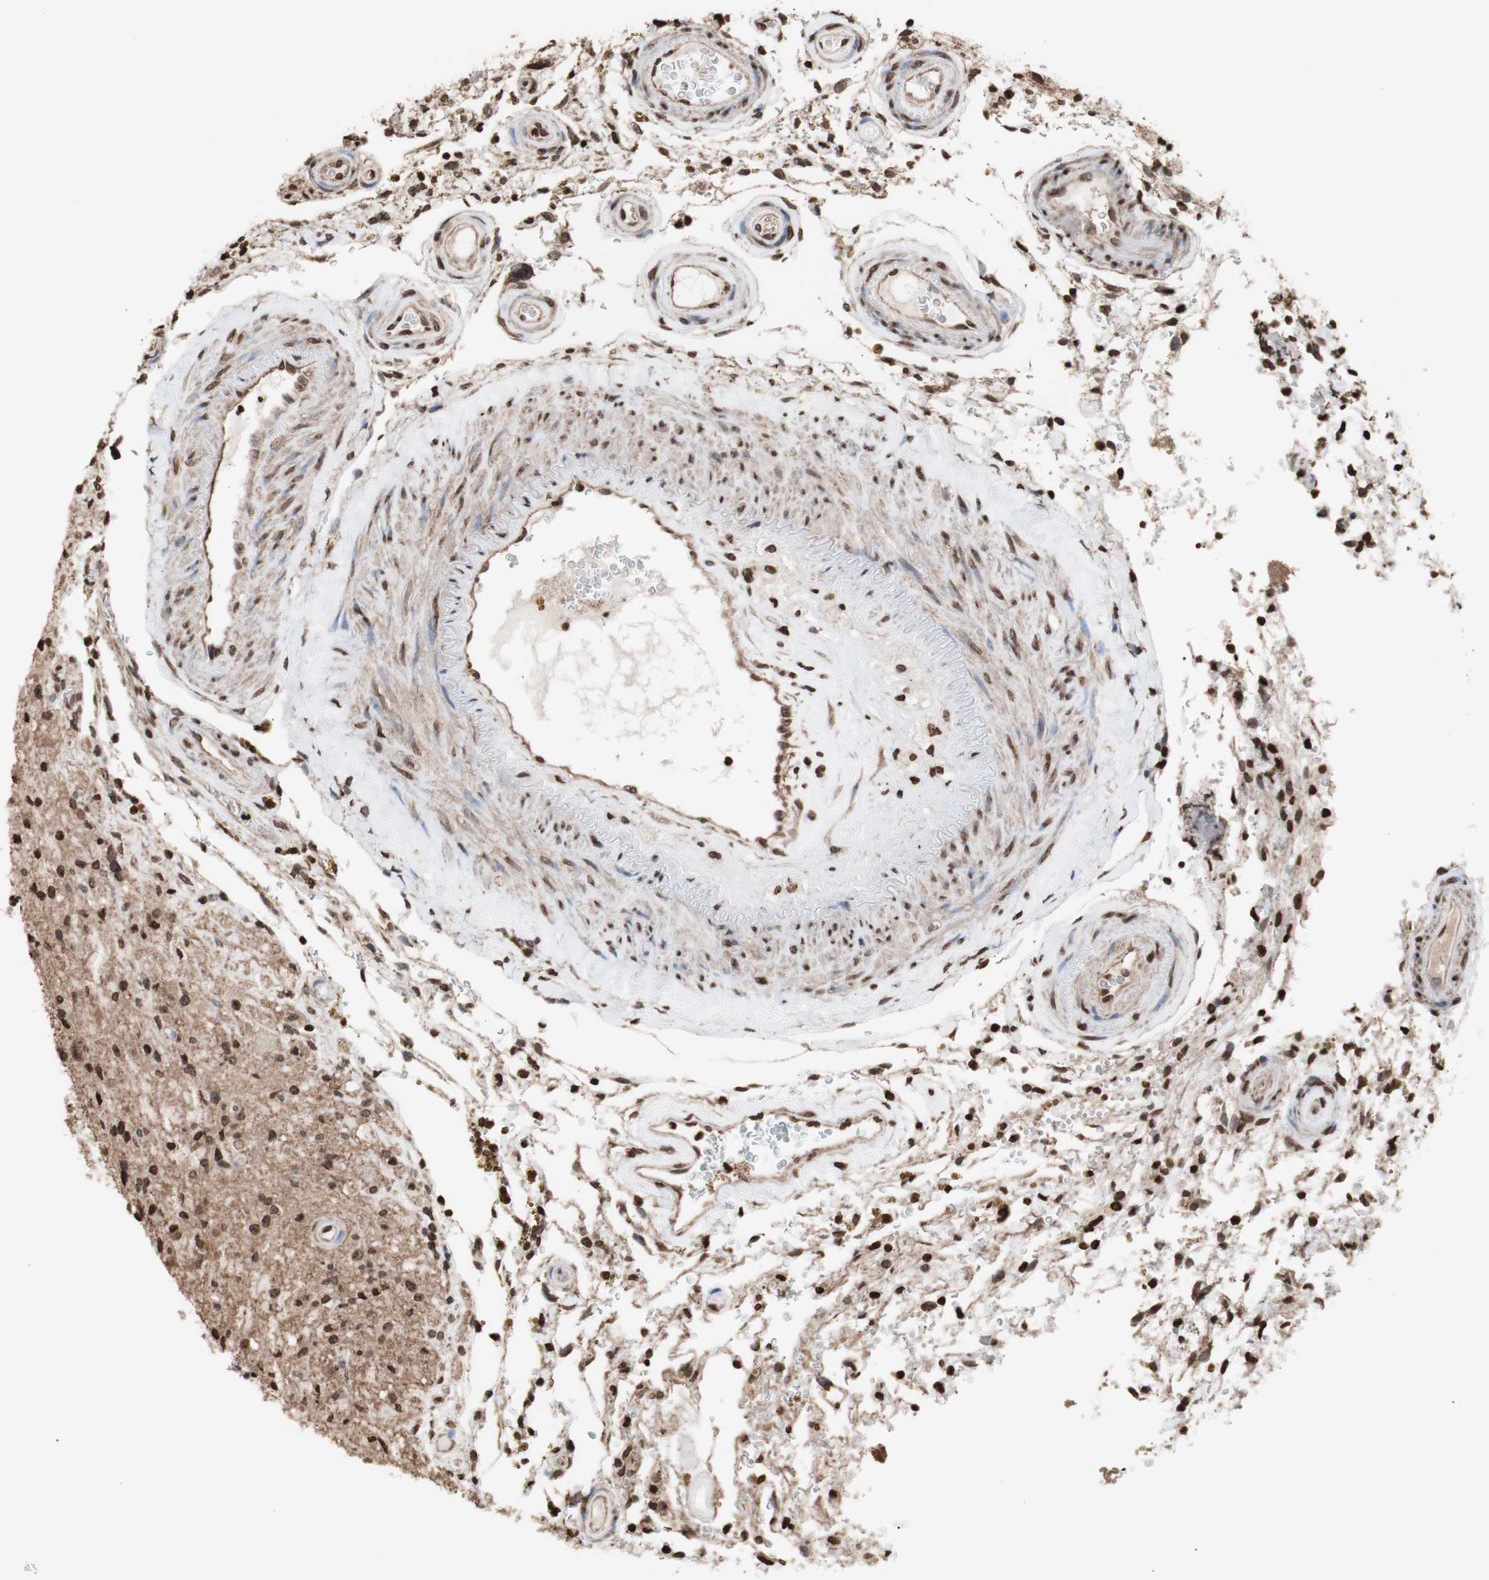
{"staining": {"intensity": "moderate", "quantity": ">75%", "location": "nuclear"}, "tissue": "glioma", "cell_type": "Tumor cells", "image_type": "cancer", "snomed": [{"axis": "morphology", "description": "Glioma, malignant, High grade"}, {"axis": "topography", "description": "Brain"}], "caption": "Glioma stained with DAB (3,3'-diaminobenzidine) immunohistochemistry (IHC) displays medium levels of moderate nuclear staining in about >75% of tumor cells. Nuclei are stained in blue.", "gene": "SNAI2", "patient": {"sex": "male", "age": 33}}